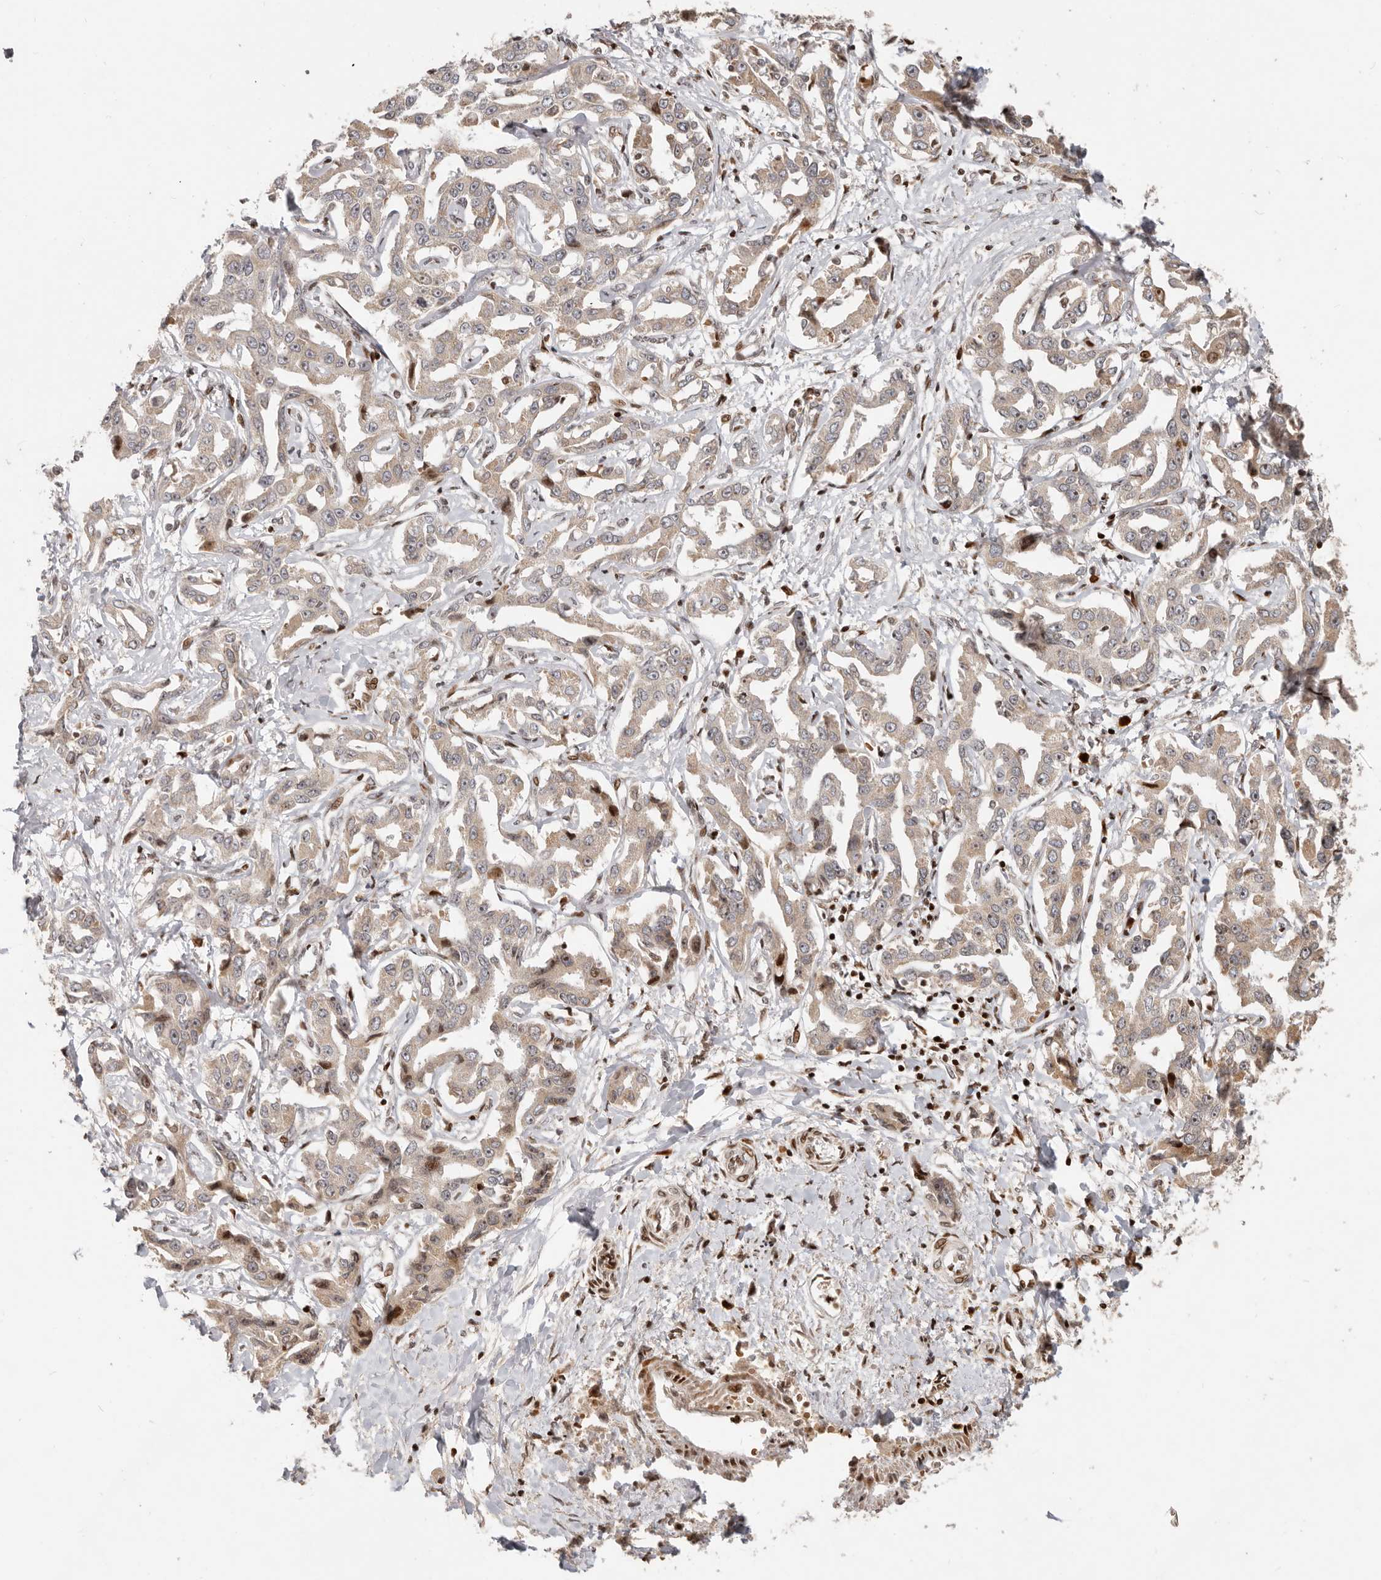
{"staining": {"intensity": "weak", "quantity": "<25%", "location": "cytoplasmic/membranous"}, "tissue": "liver cancer", "cell_type": "Tumor cells", "image_type": "cancer", "snomed": [{"axis": "morphology", "description": "Cholangiocarcinoma"}, {"axis": "topography", "description": "Liver"}], "caption": "Liver cholangiocarcinoma was stained to show a protein in brown. There is no significant staining in tumor cells. (Stains: DAB (3,3'-diaminobenzidine) immunohistochemistry with hematoxylin counter stain, Microscopy: brightfield microscopy at high magnification).", "gene": "TRIM4", "patient": {"sex": "male", "age": 59}}